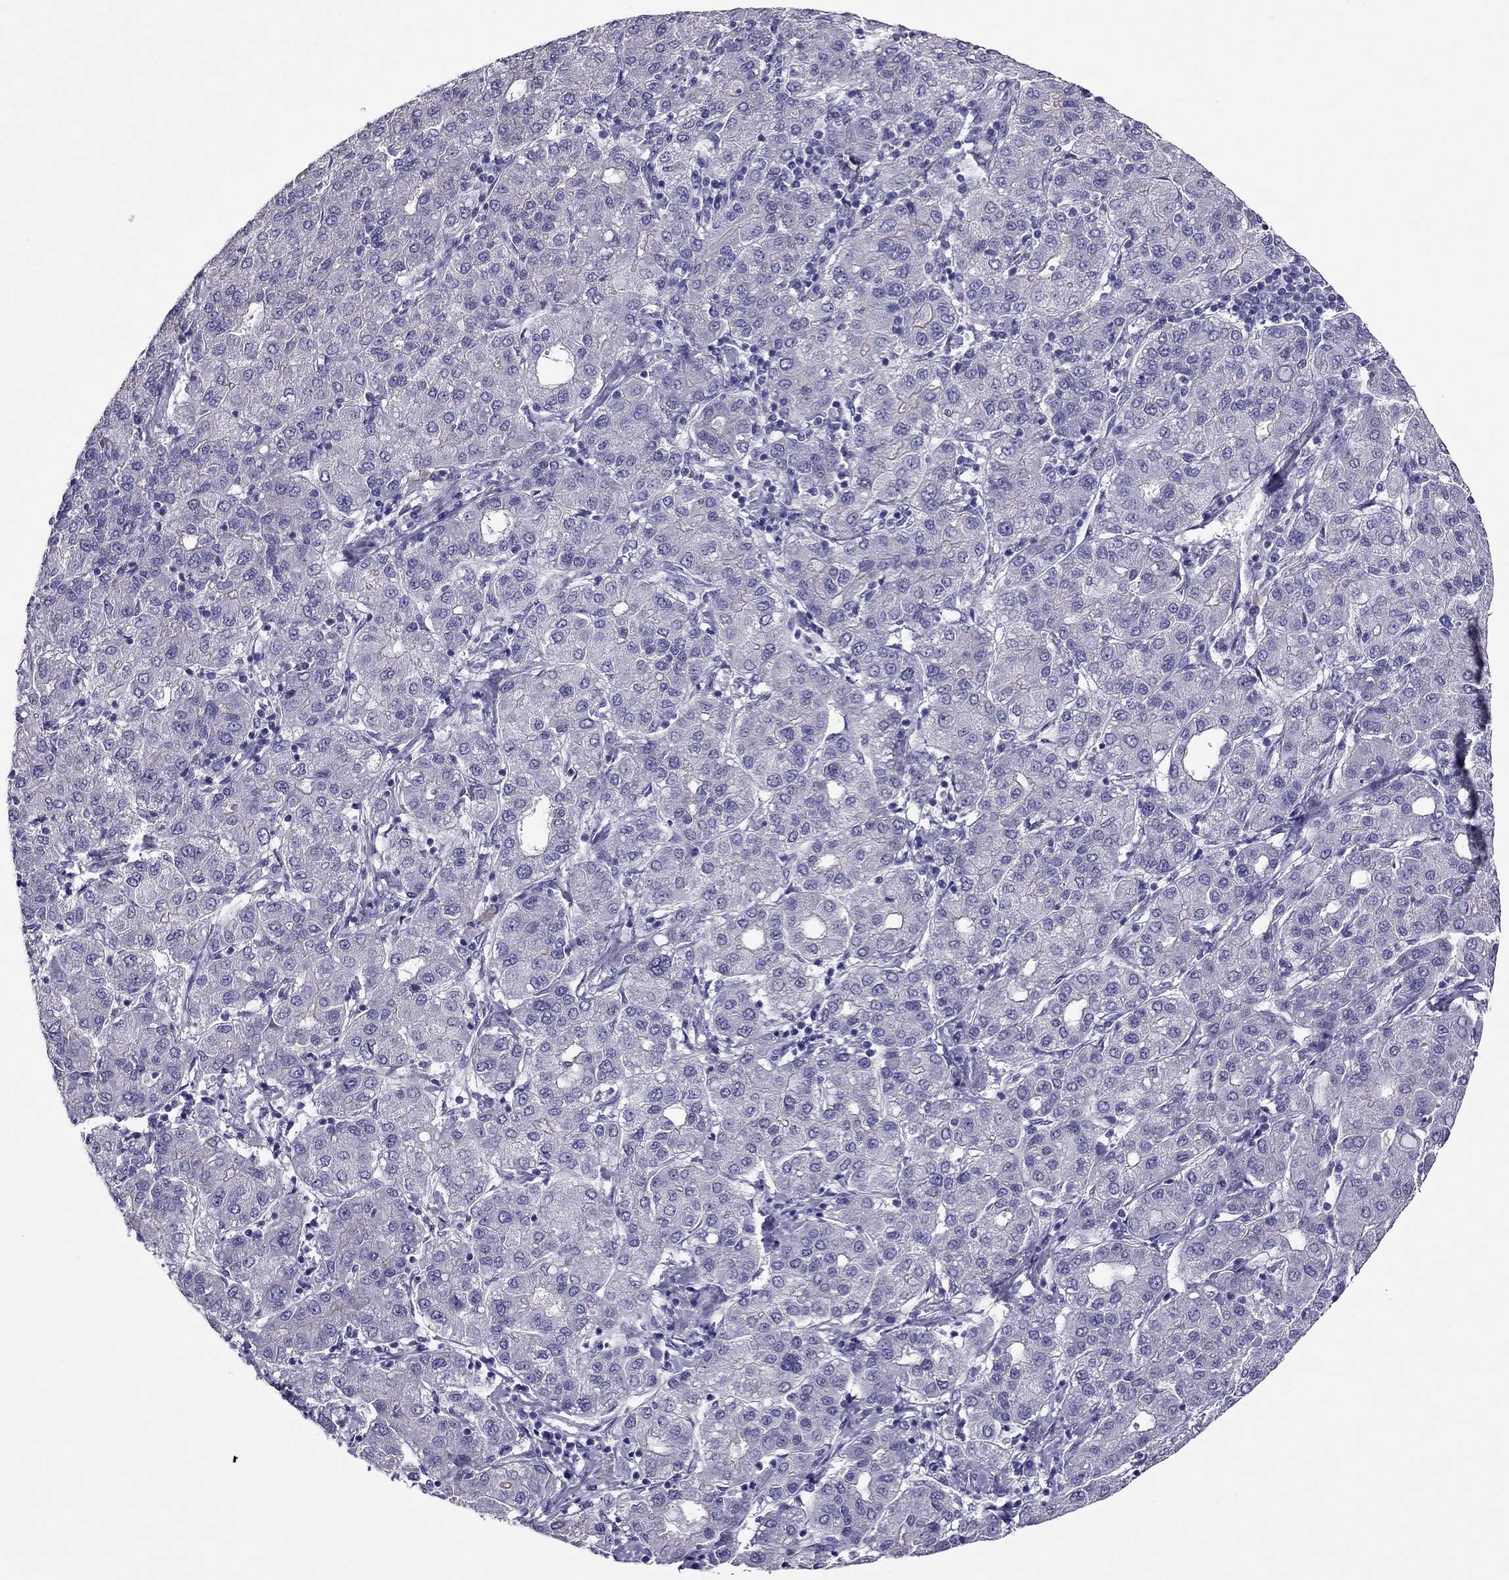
{"staining": {"intensity": "negative", "quantity": "none", "location": "none"}, "tissue": "liver cancer", "cell_type": "Tumor cells", "image_type": "cancer", "snomed": [{"axis": "morphology", "description": "Carcinoma, Hepatocellular, NOS"}, {"axis": "topography", "description": "Liver"}], "caption": "The immunohistochemistry histopathology image has no significant staining in tumor cells of liver cancer (hepatocellular carcinoma) tissue.", "gene": "PDE6A", "patient": {"sex": "male", "age": 65}}